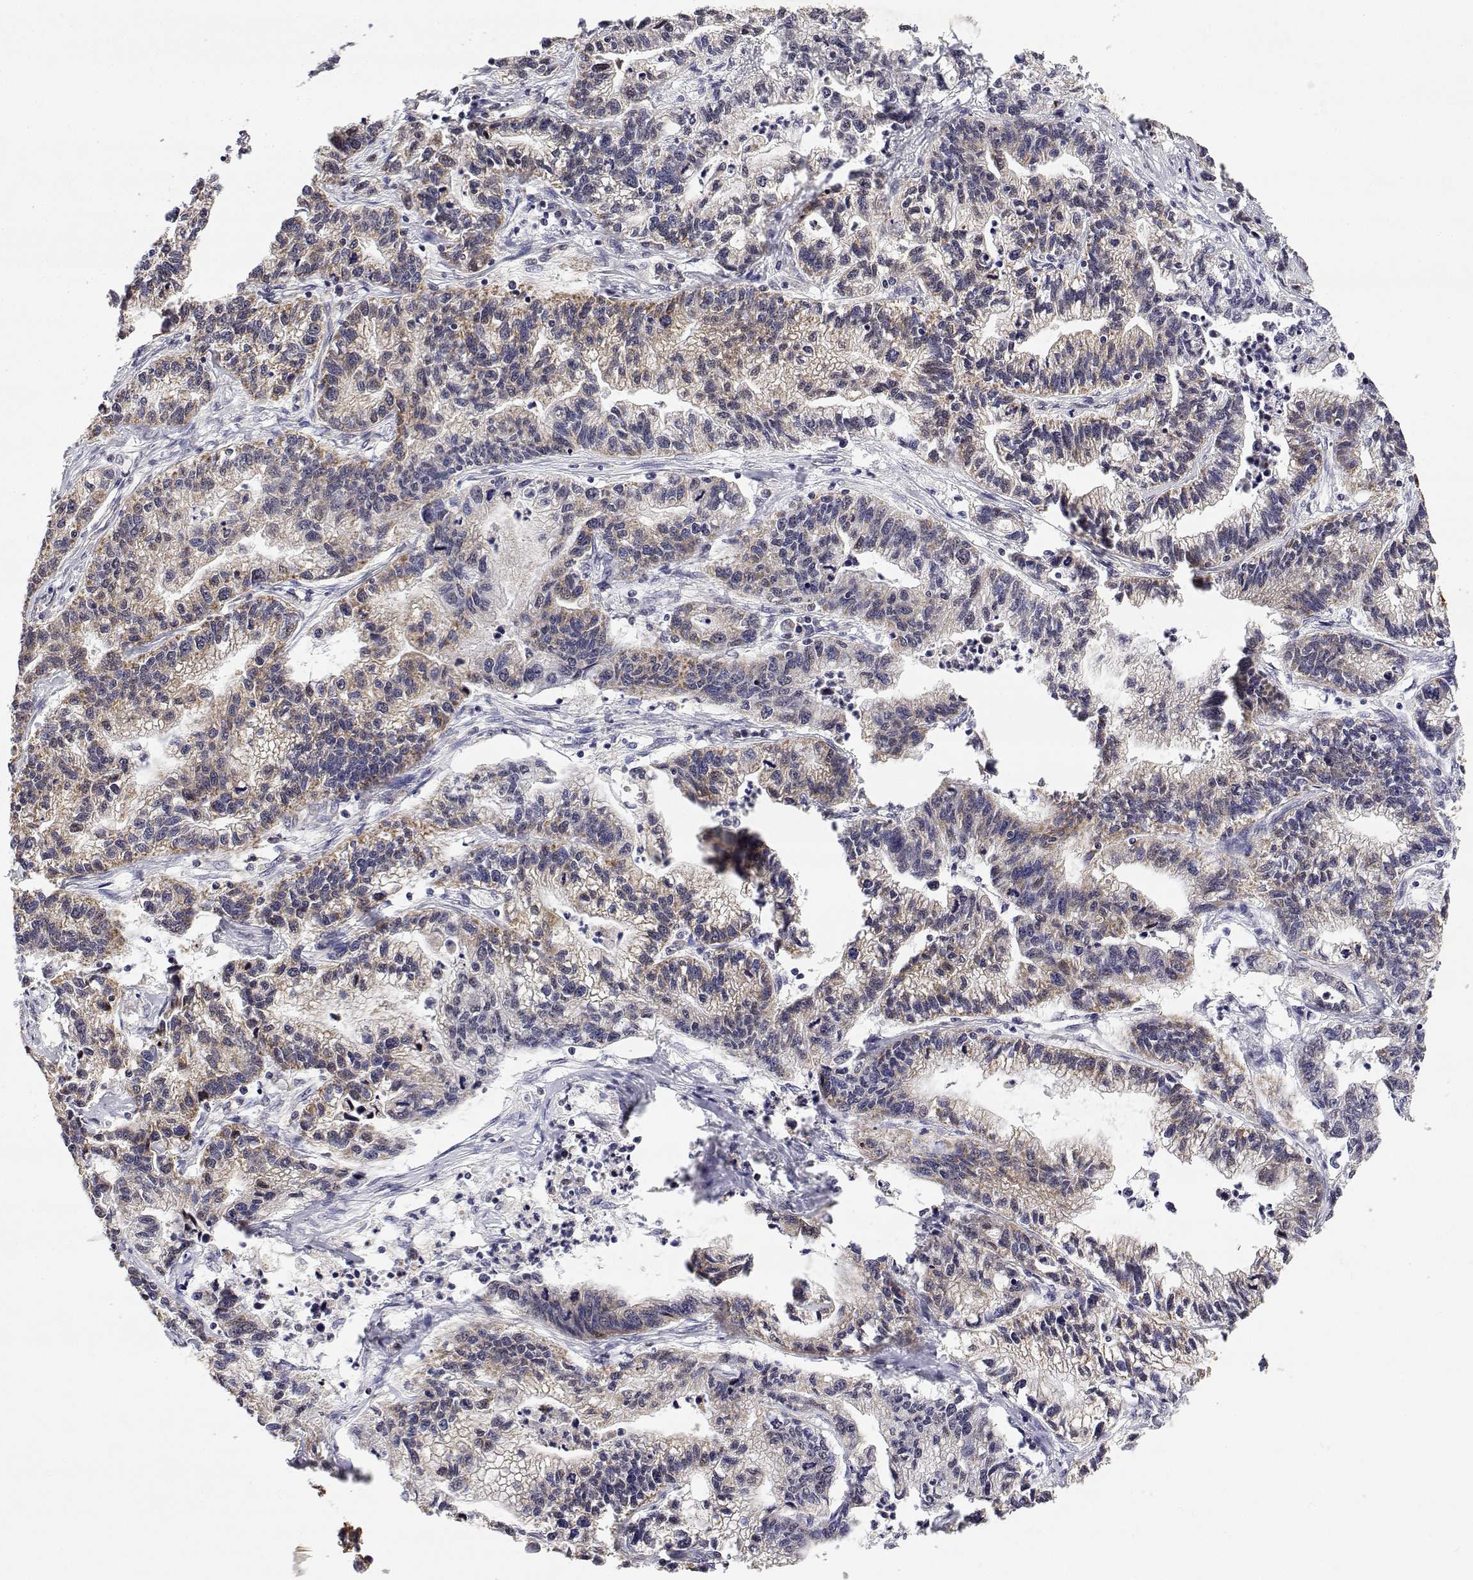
{"staining": {"intensity": "weak", "quantity": "25%-75%", "location": "cytoplasmic/membranous"}, "tissue": "stomach cancer", "cell_type": "Tumor cells", "image_type": "cancer", "snomed": [{"axis": "morphology", "description": "Adenocarcinoma, NOS"}, {"axis": "topography", "description": "Stomach"}], "caption": "The image displays immunohistochemical staining of stomach cancer (adenocarcinoma). There is weak cytoplasmic/membranous staining is appreciated in about 25%-75% of tumor cells.", "gene": "GADD45GIP1", "patient": {"sex": "male", "age": 83}}